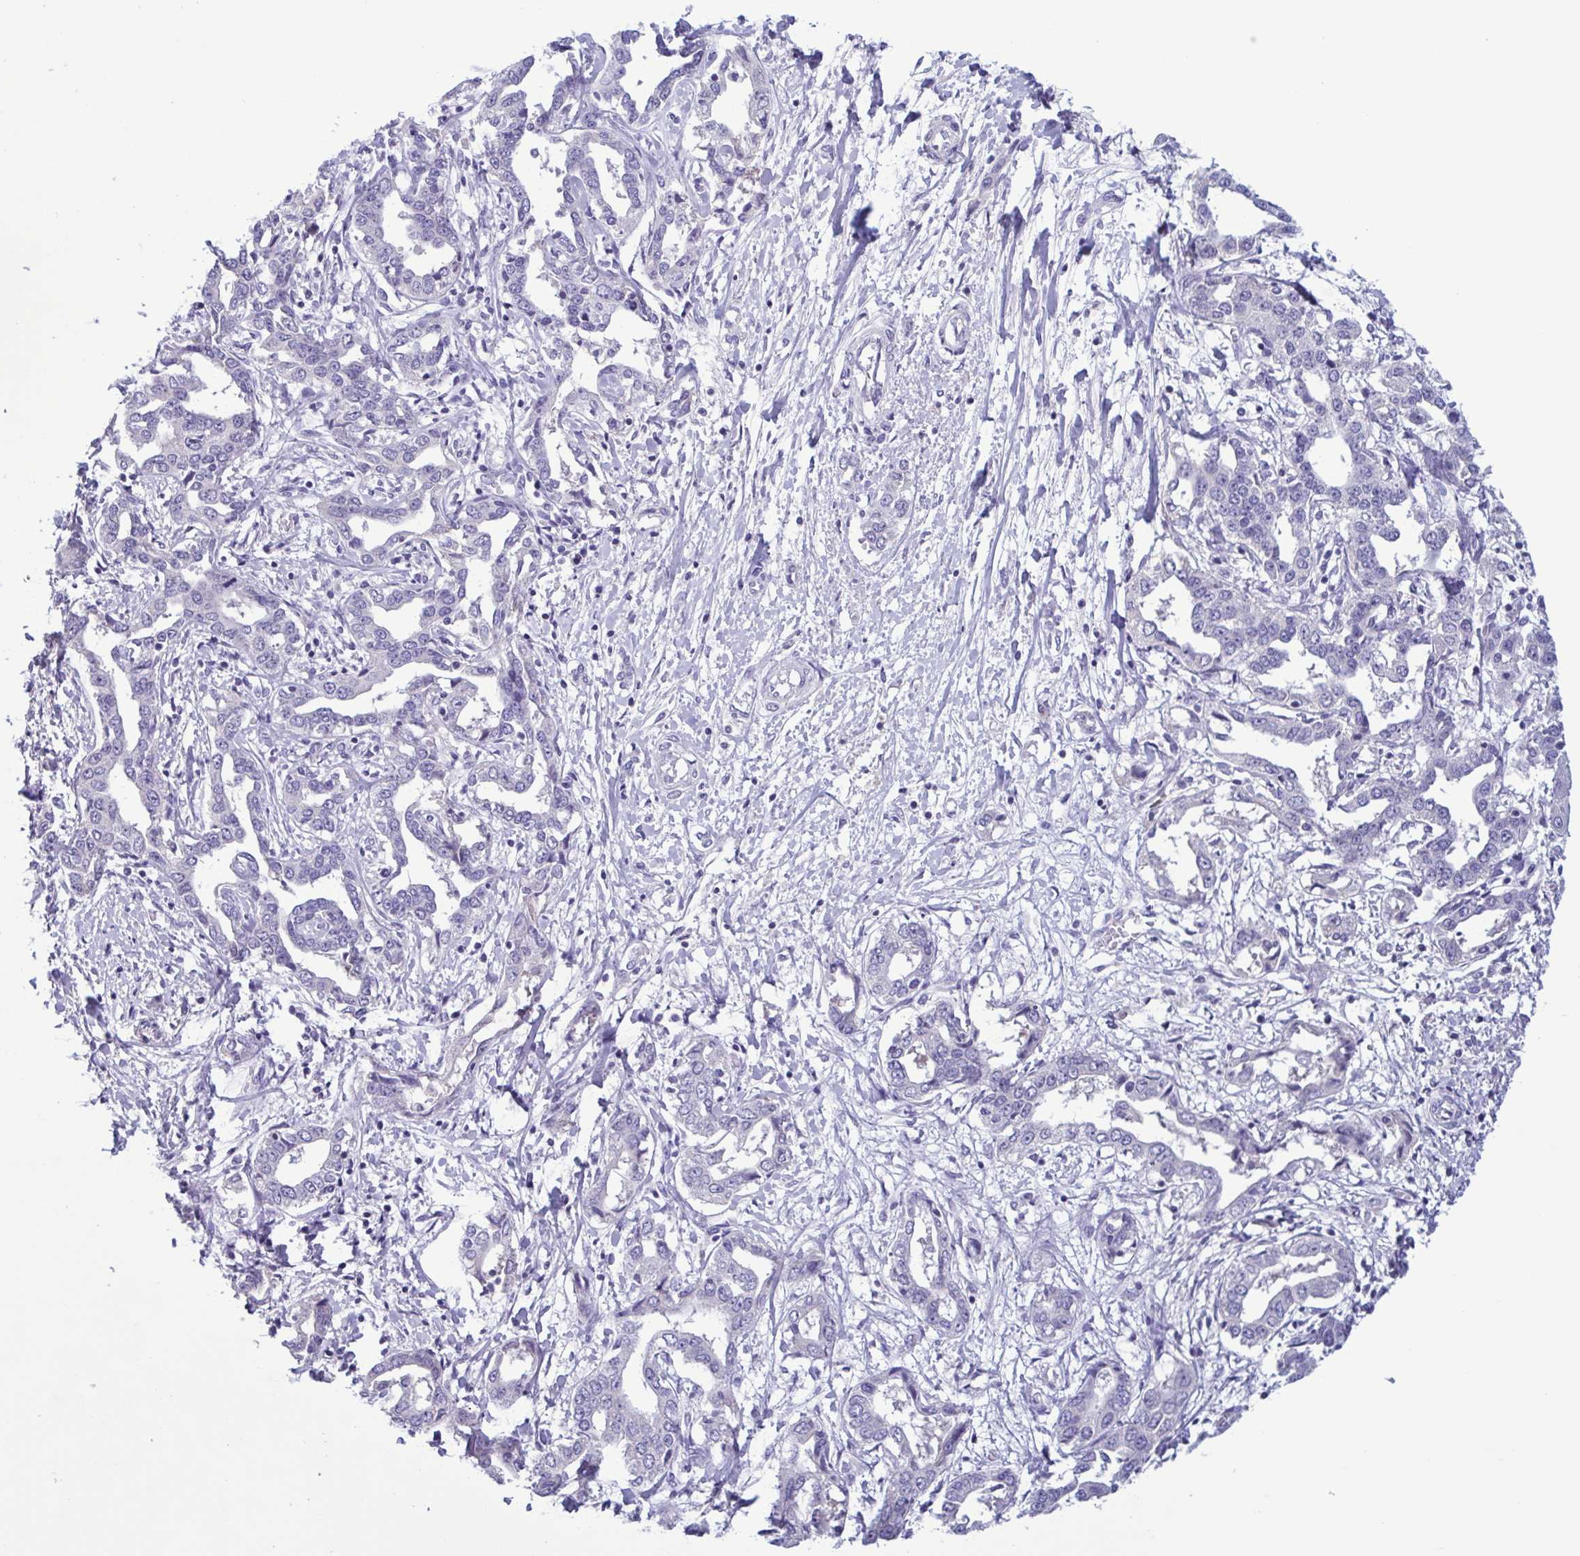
{"staining": {"intensity": "negative", "quantity": "none", "location": "none"}, "tissue": "liver cancer", "cell_type": "Tumor cells", "image_type": "cancer", "snomed": [{"axis": "morphology", "description": "Cholangiocarcinoma"}, {"axis": "topography", "description": "Liver"}], "caption": "The photomicrograph exhibits no significant expression in tumor cells of cholangiocarcinoma (liver). (Immunohistochemistry, brightfield microscopy, high magnification).", "gene": "INAFM1", "patient": {"sex": "male", "age": 59}}